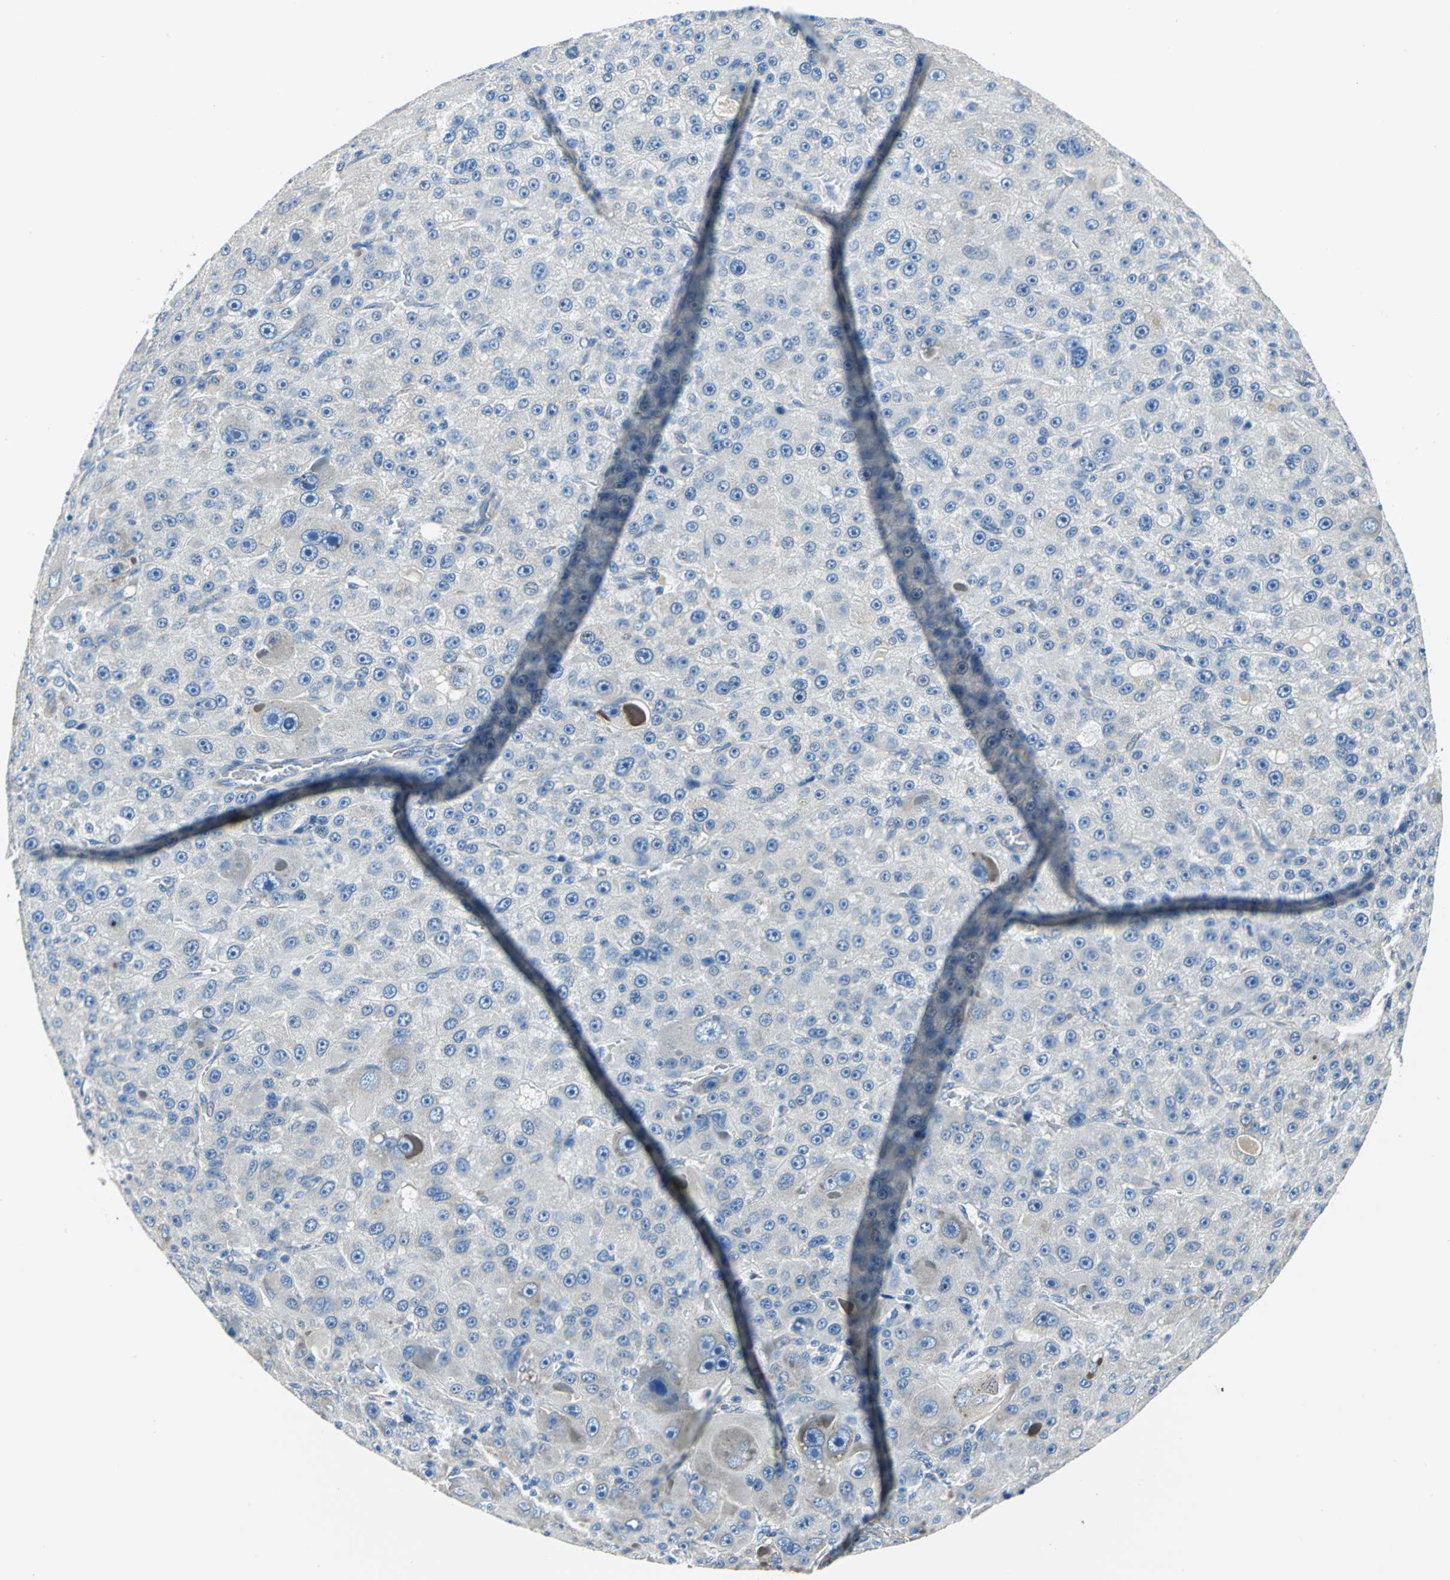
{"staining": {"intensity": "weak", "quantity": "<25%", "location": "cytoplasmic/membranous"}, "tissue": "liver cancer", "cell_type": "Tumor cells", "image_type": "cancer", "snomed": [{"axis": "morphology", "description": "Carcinoma, Hepatocellular, NOS"}, {"axis": "topography", "description": "Liver"}], "caption": "High magnification brightfield microscopy of liver cancer (hepatocellular carcinoma) stained with DAB (3,3'-diaminobenzidine) (brown) and counterstained with hematoxylin (blue): tumor cells show no significant expression.", "gene": "TRIM25", "patient": {"sex": "male", "age": 76}}